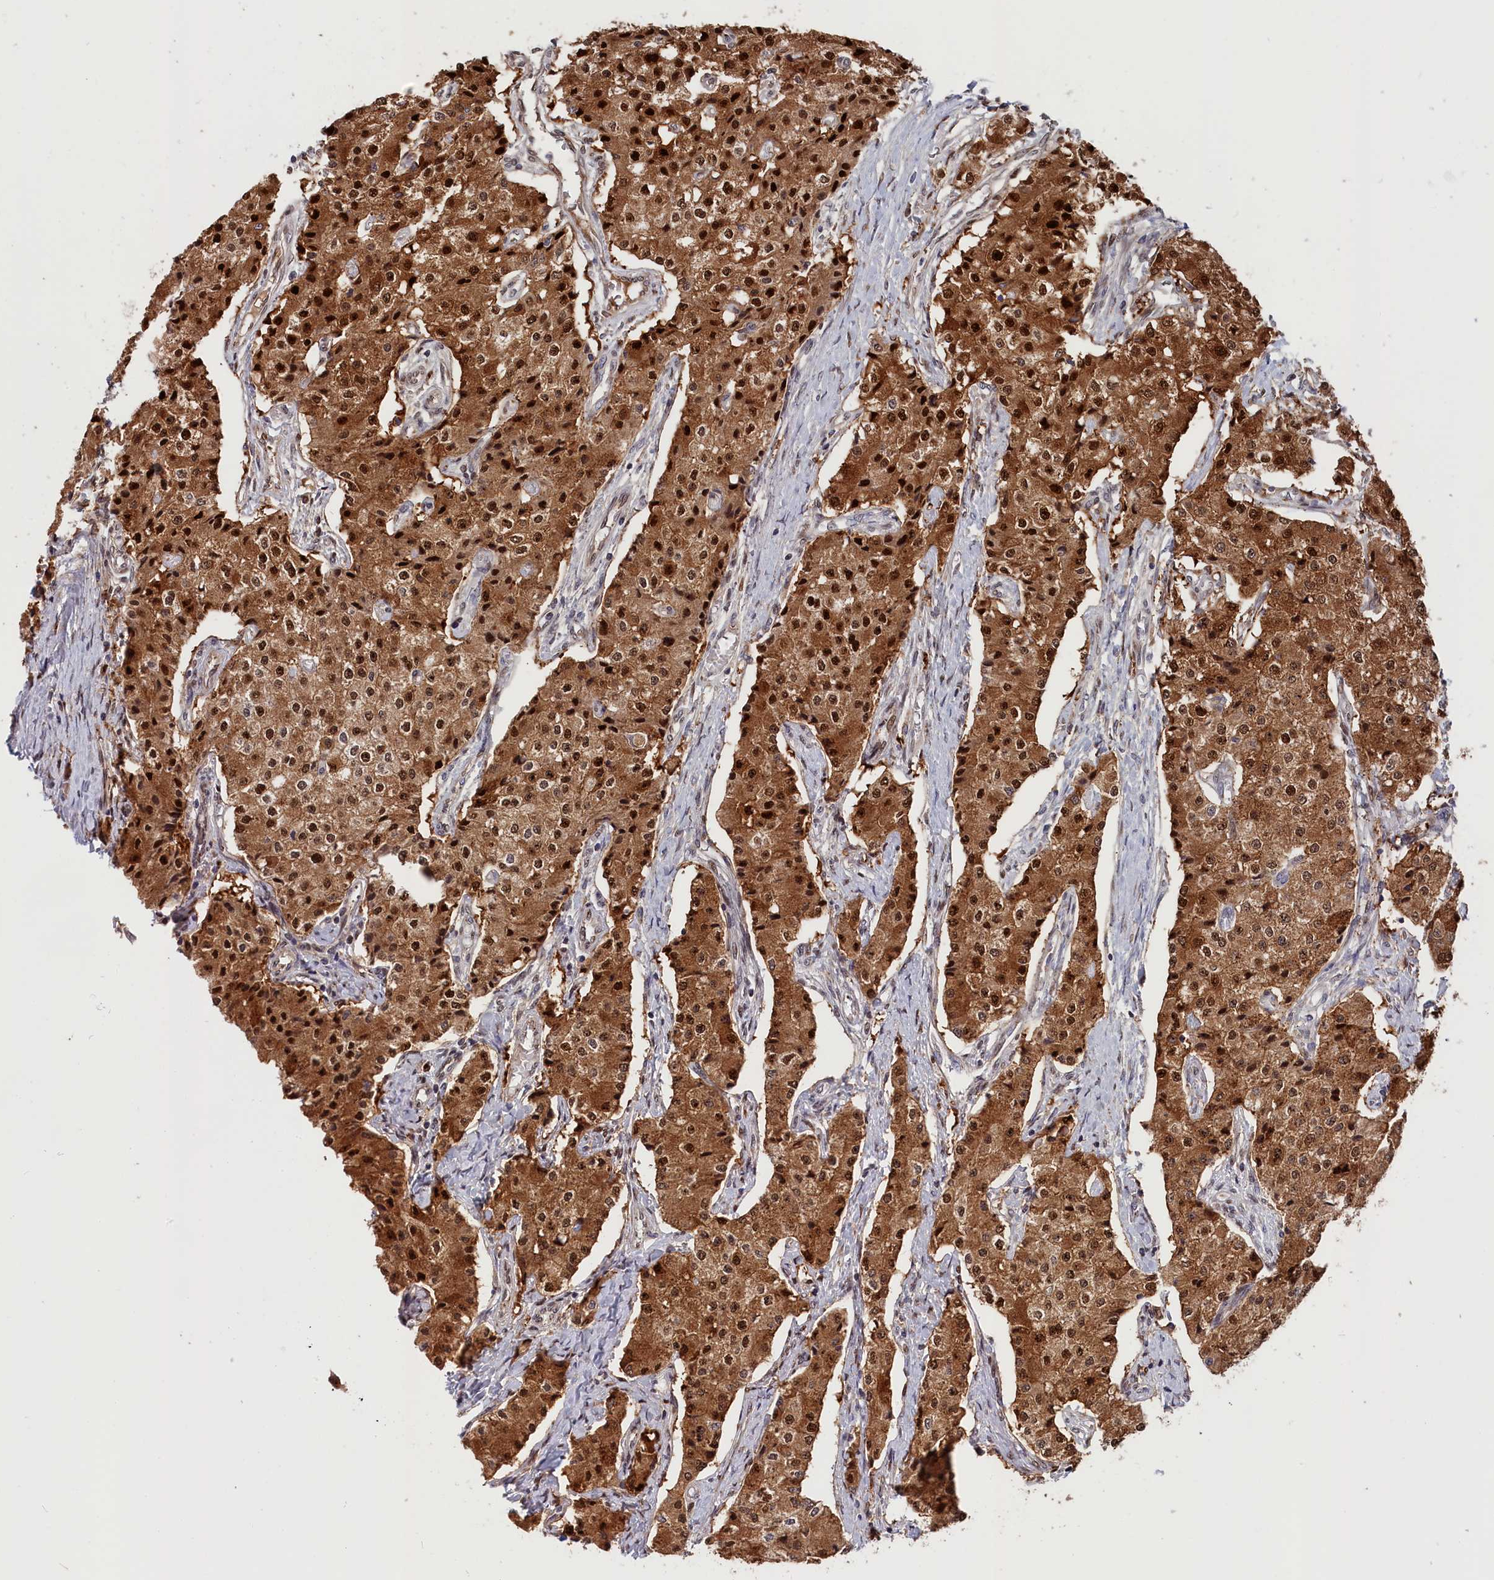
{"staining": {"intensity": "strong", "quantity": ">75%", "location": "cytoplasmic/membranous,nuclear"}, "tissue": "carcinoid", "cell_type": "Tumor cells", "image_type": "cancer", "snomed": [{"axis": "morphology", "description": "Carcinoid, malignant, NOS"}, {"axis": "topography", "description": "Colon"}], "caption": "Strong cytoplasmic/membranous and nuclear protein expression is present in about >75% of tumor cells in carcinoid.", "gene": "CHST12", "patient": {"sex": "female", "age": 52}}